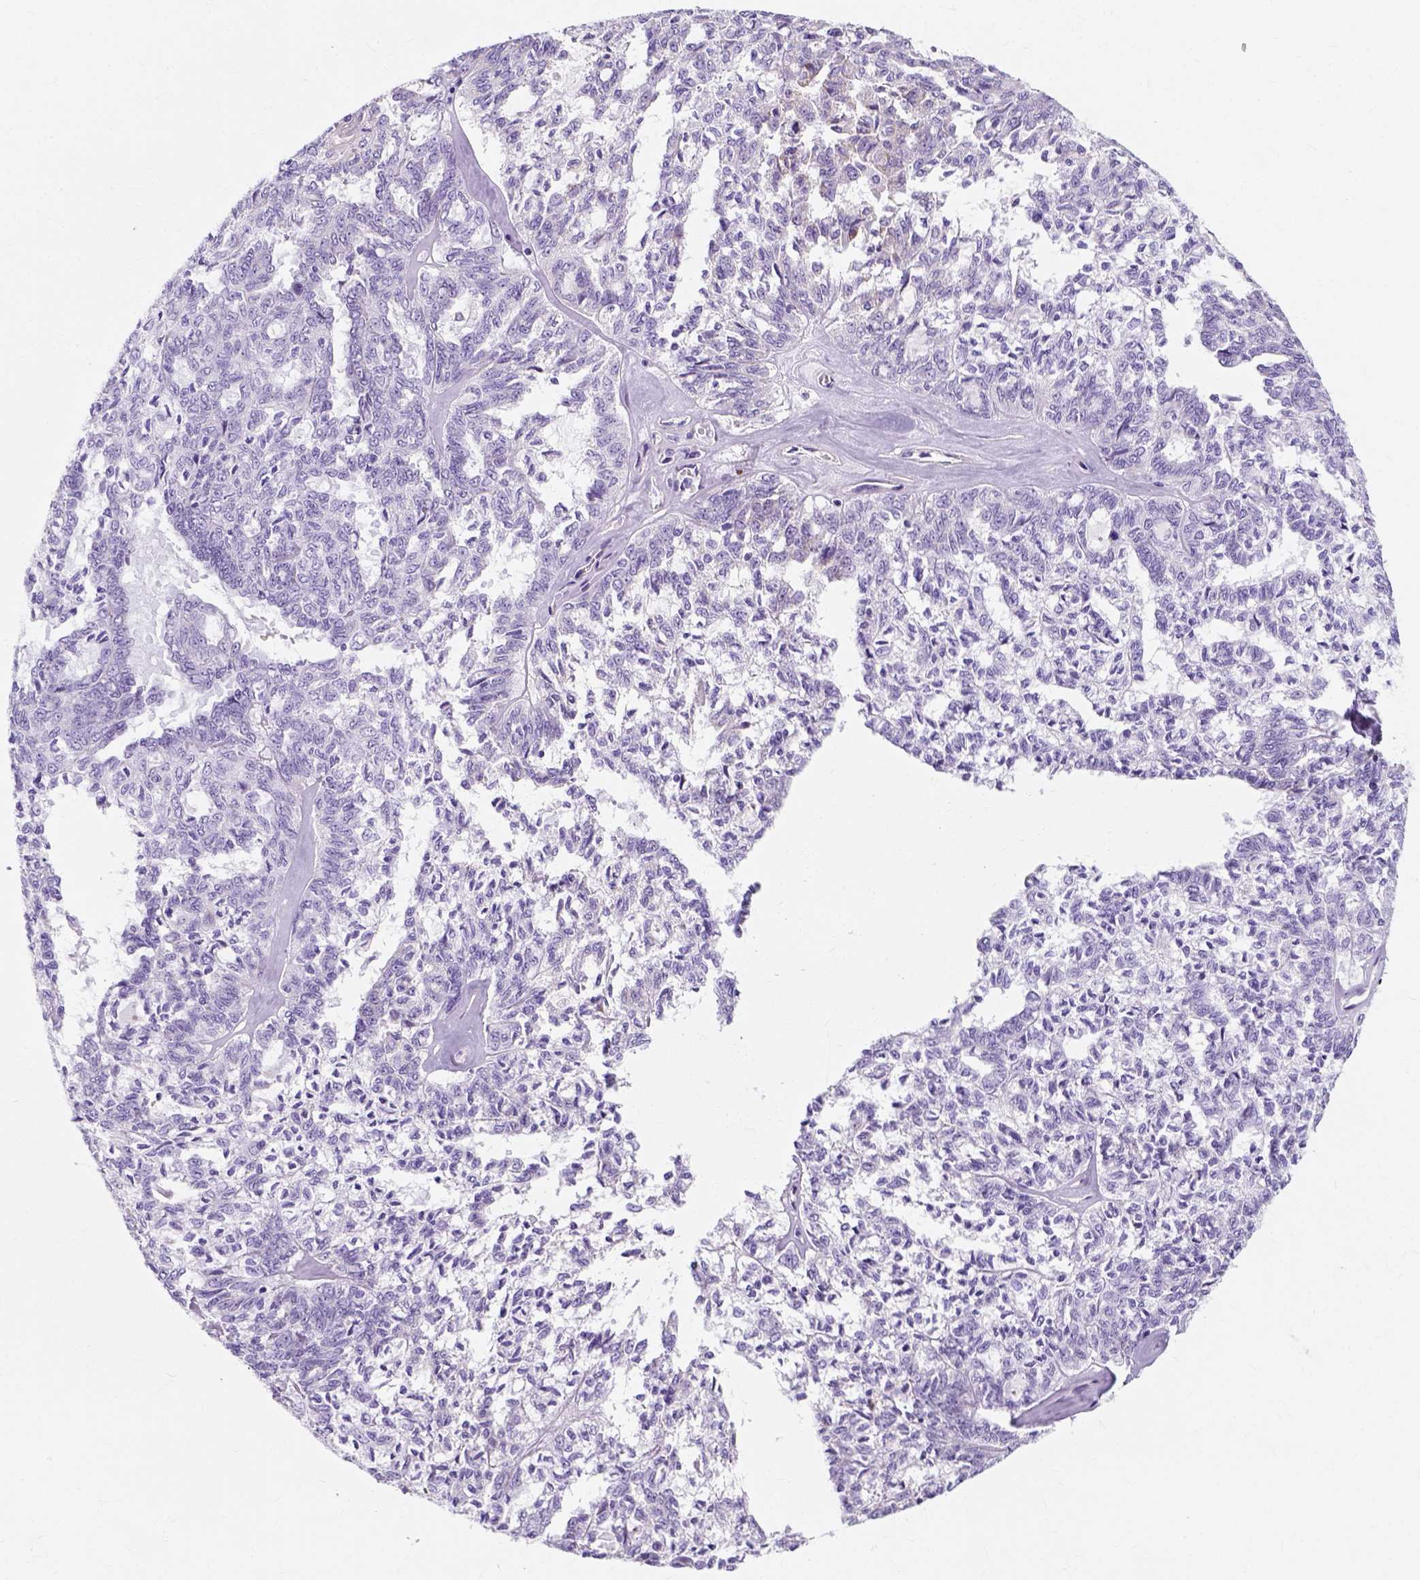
{"staining": {"intensity": "negative", "quantity": "none", "location": "none"}, "tissue": "ovarian cancer", "cell_type": "Tumor cells", "image_type": "cancer", "snomed": [{"axis": "morphology", "description": "Cystadenocarcinoma, serous, NOS"}, {"axis": "topography", "description": "Ovary"}], "caption": "Immunohistochemistry (IHC) photomicrograph of neoplastic tissue: human ovarian cancer stained with DAB shows no significant protein staining in tumor cells.", "gene": "MYH15", "patient": {"sex": "female", "age": 71}}